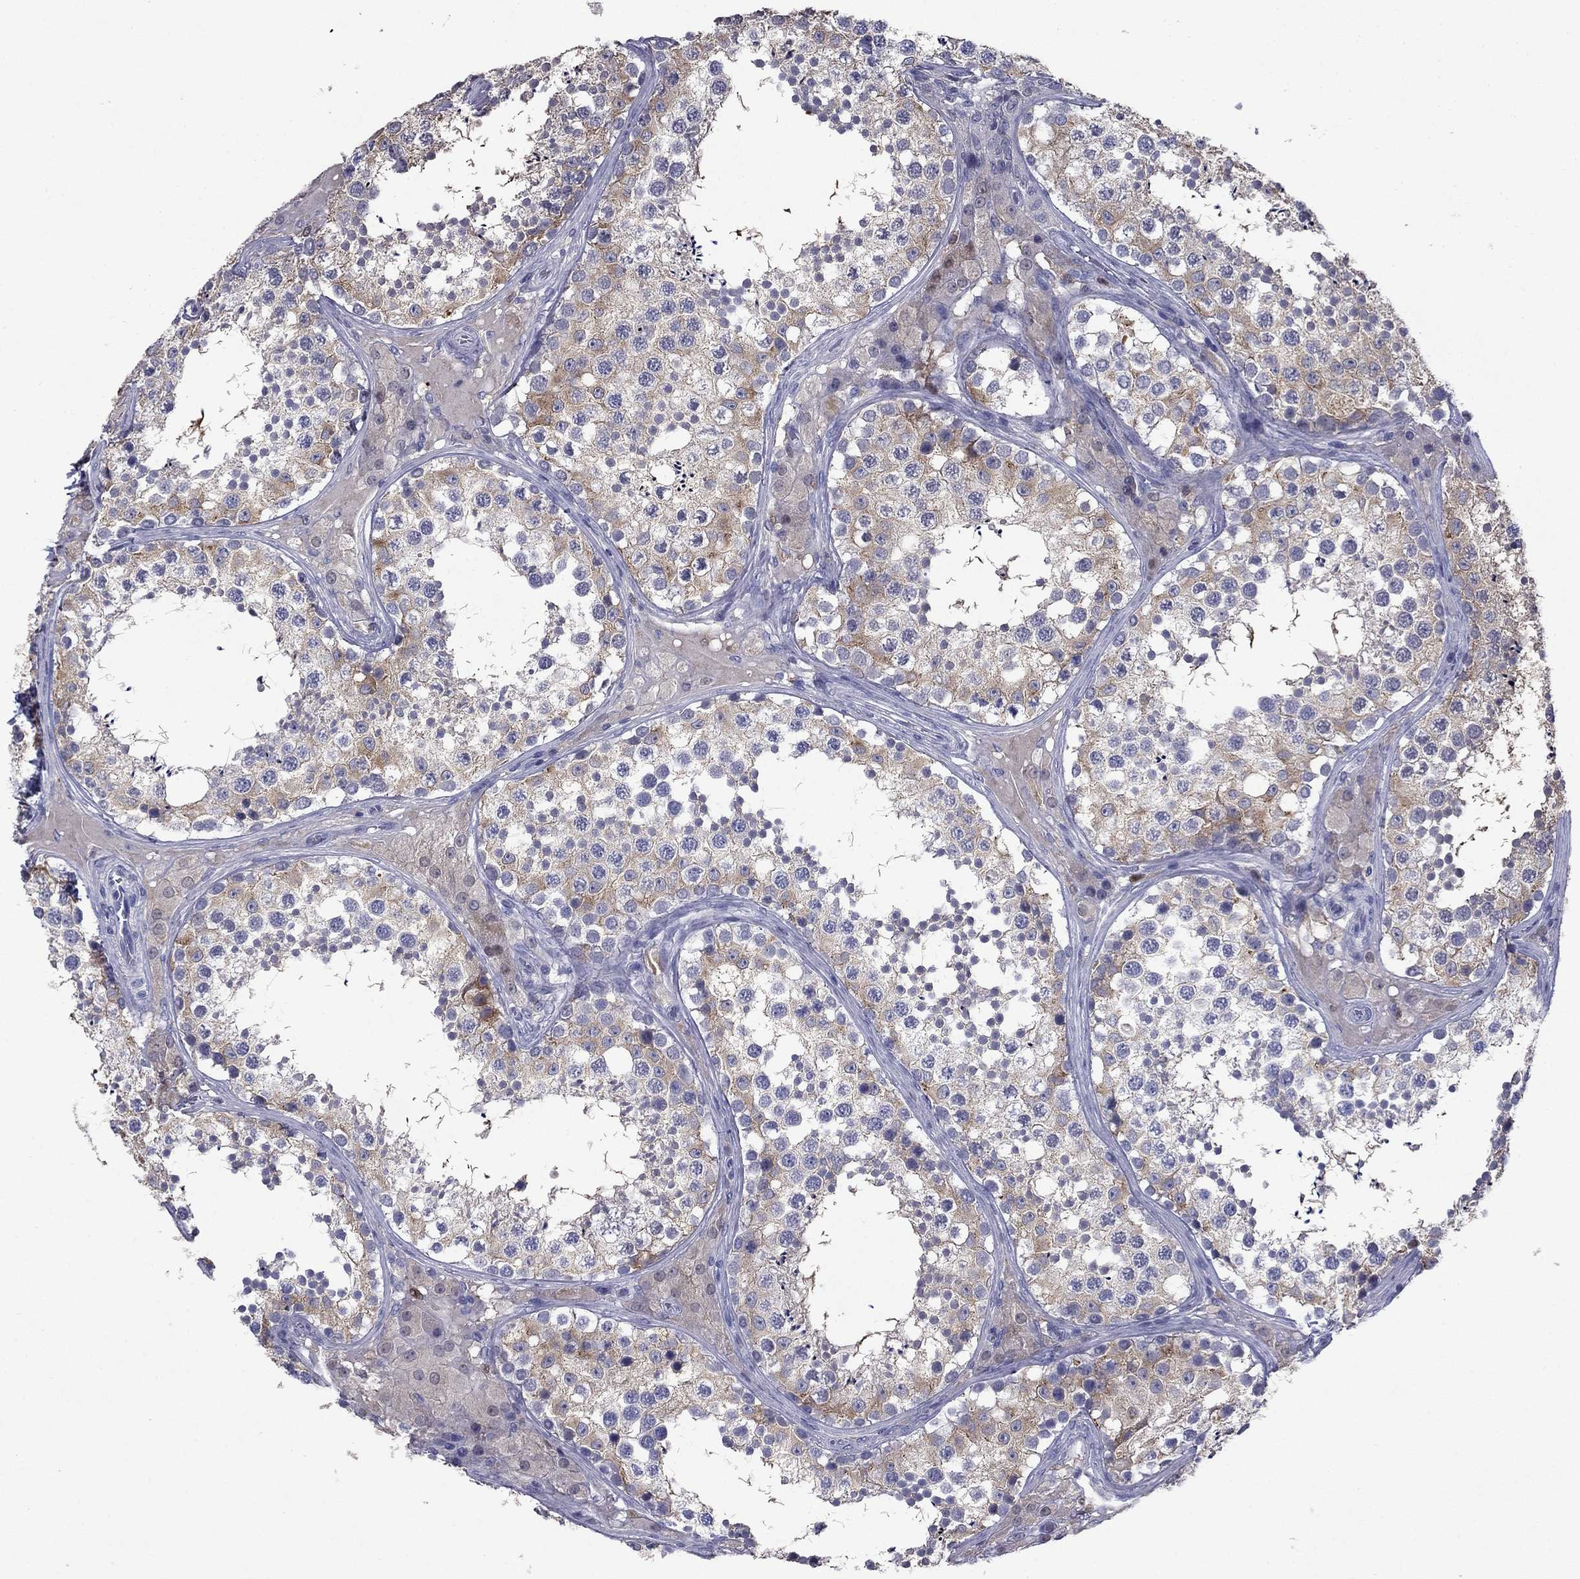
{"staining": {"intensity": "moderate", "quantity": "<25%", "location": "cytoplasmic/membranous"}, "tissue": "testis", "cell_type": "Cells in seminiferous ducts", "image_type": "normal", "snomed": [{"axis": "morphology", "description": "Normal tissue, NOS"}, {"axis": "topography", "description": "Testis"}], "caption": "Testis stained for a protein (brown) exhibits moderate cytoplasmic/membranous positive expression in approximately <25% of cells in seminiferous ducts.", "gene": "CFAP119", "patient": {"sex": "male", "age": 34}}